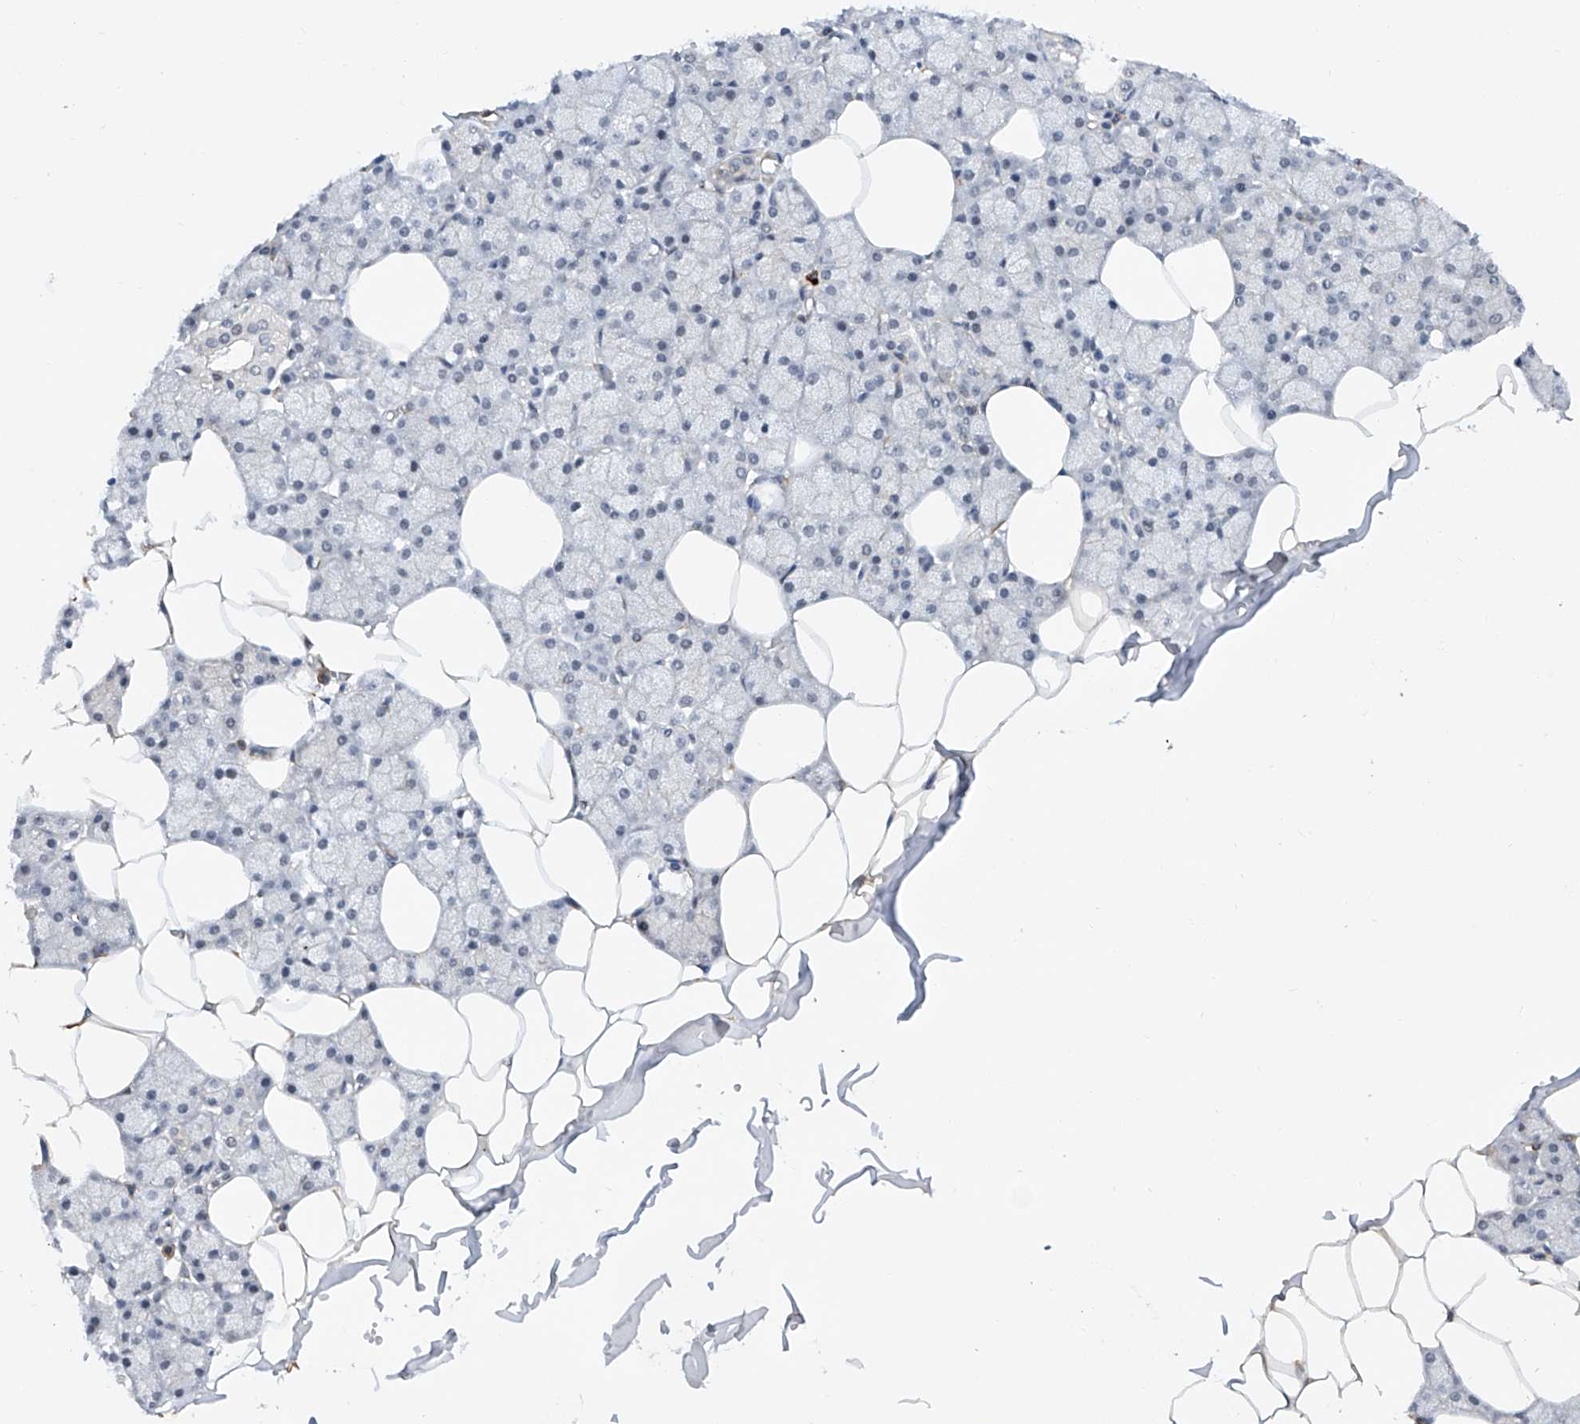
{"staining": {"intensity": "negative", "quantity": "none", "location": "none"}, "tissue": "salivary gland", "cell_type": "Glandular cells", "image_type": "normal", "snomed": [{"axis": "morphology", "description": "Normal tissue, NOS"}, {"axis": "topography", "description": "Salivary gland"}], "caption": "DAB immunohistochemical staining of normal salivary gland reveals no significant staining in glandular cells.", "gene": "AMD1", "patient": {"sex": "male", "age": 62}}